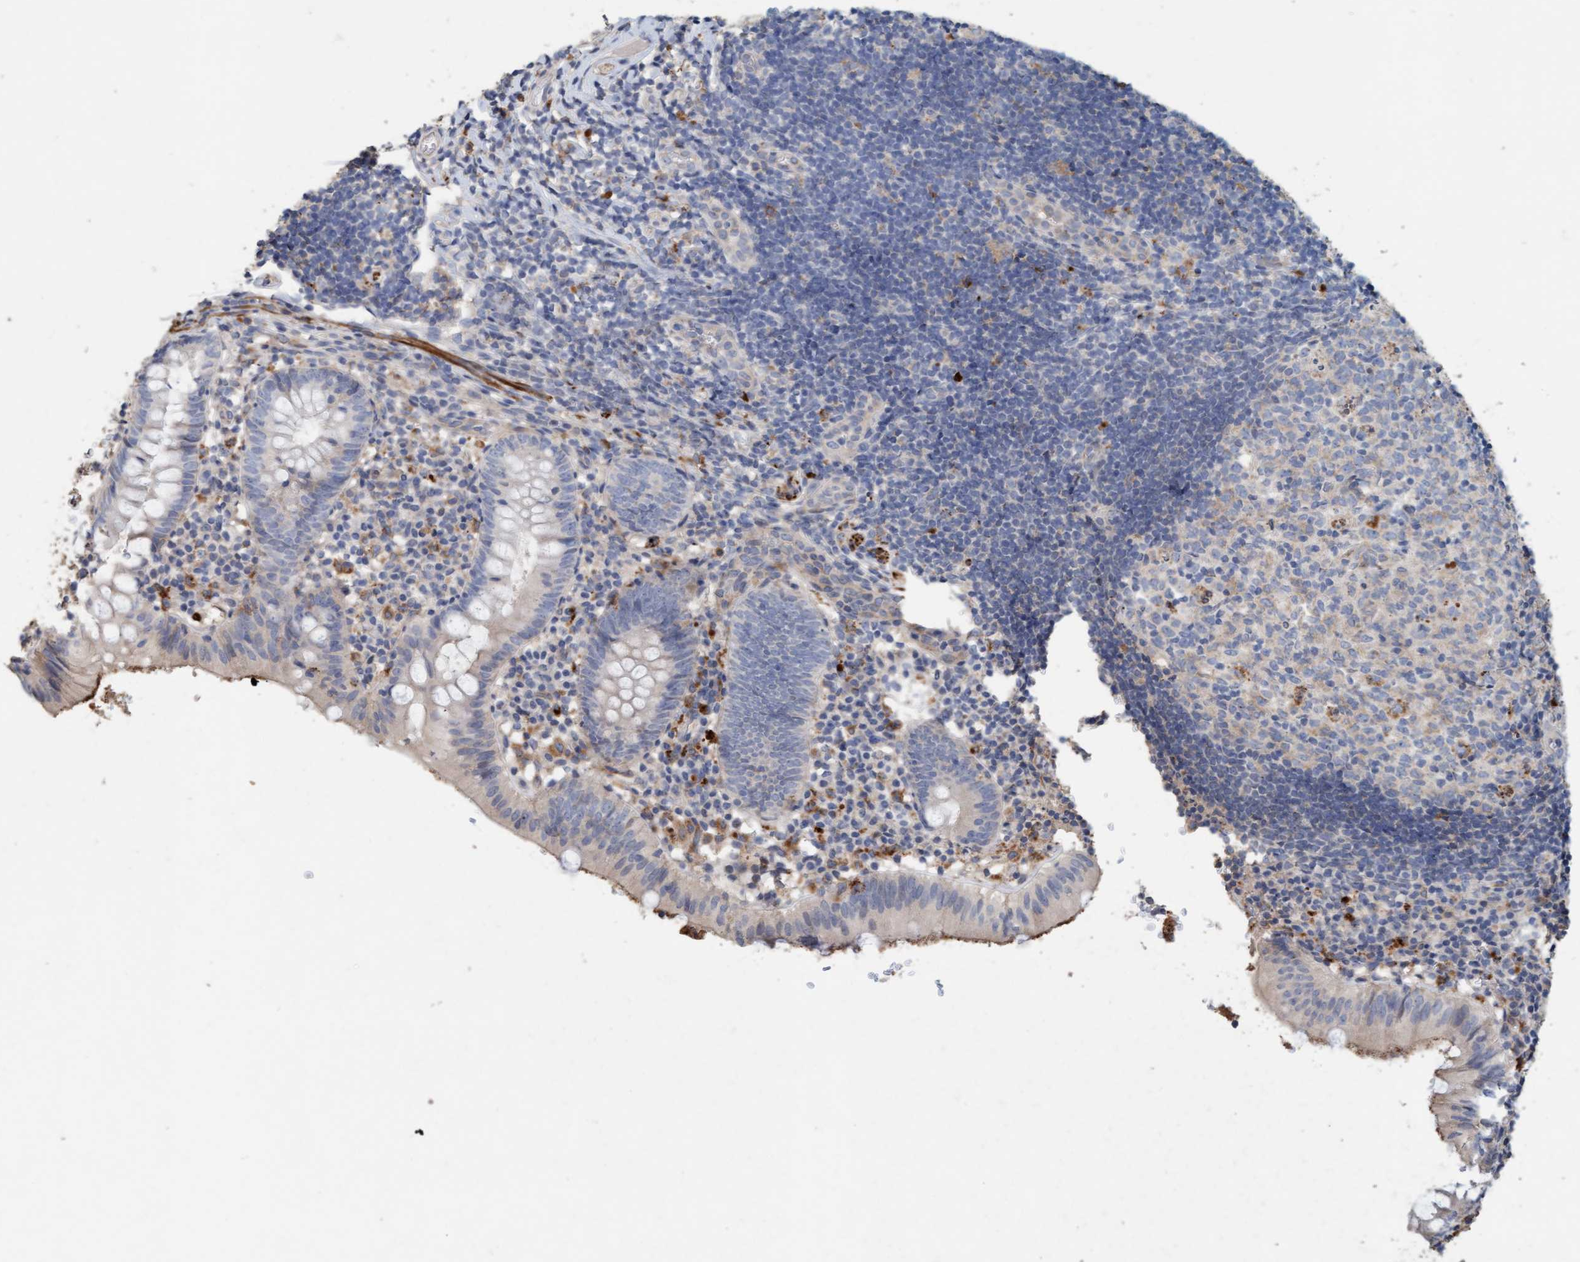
{"staining": {"intensity": "negative", "quantity": "none", "location": "none"}, "tissue": "appendix", "cell_type": "Glandular cells", "image_type": "normal", "snomed": [{"axis": "morphology", "description": "Normal tissue, NOS"}, {"axis": "topography", "description": "Appendix"}], "caption": "The histopathology image demonstrates no significant staining in glandular cells of appendix. (Stains: DAB (3,3'-diaminobenzidine) IHC with hematoxylin counter stain, Microscopy: brightfield microscopy at high magnification).", "gene": "LONRF1", "patient": {"sex": "male", "age": 8}}